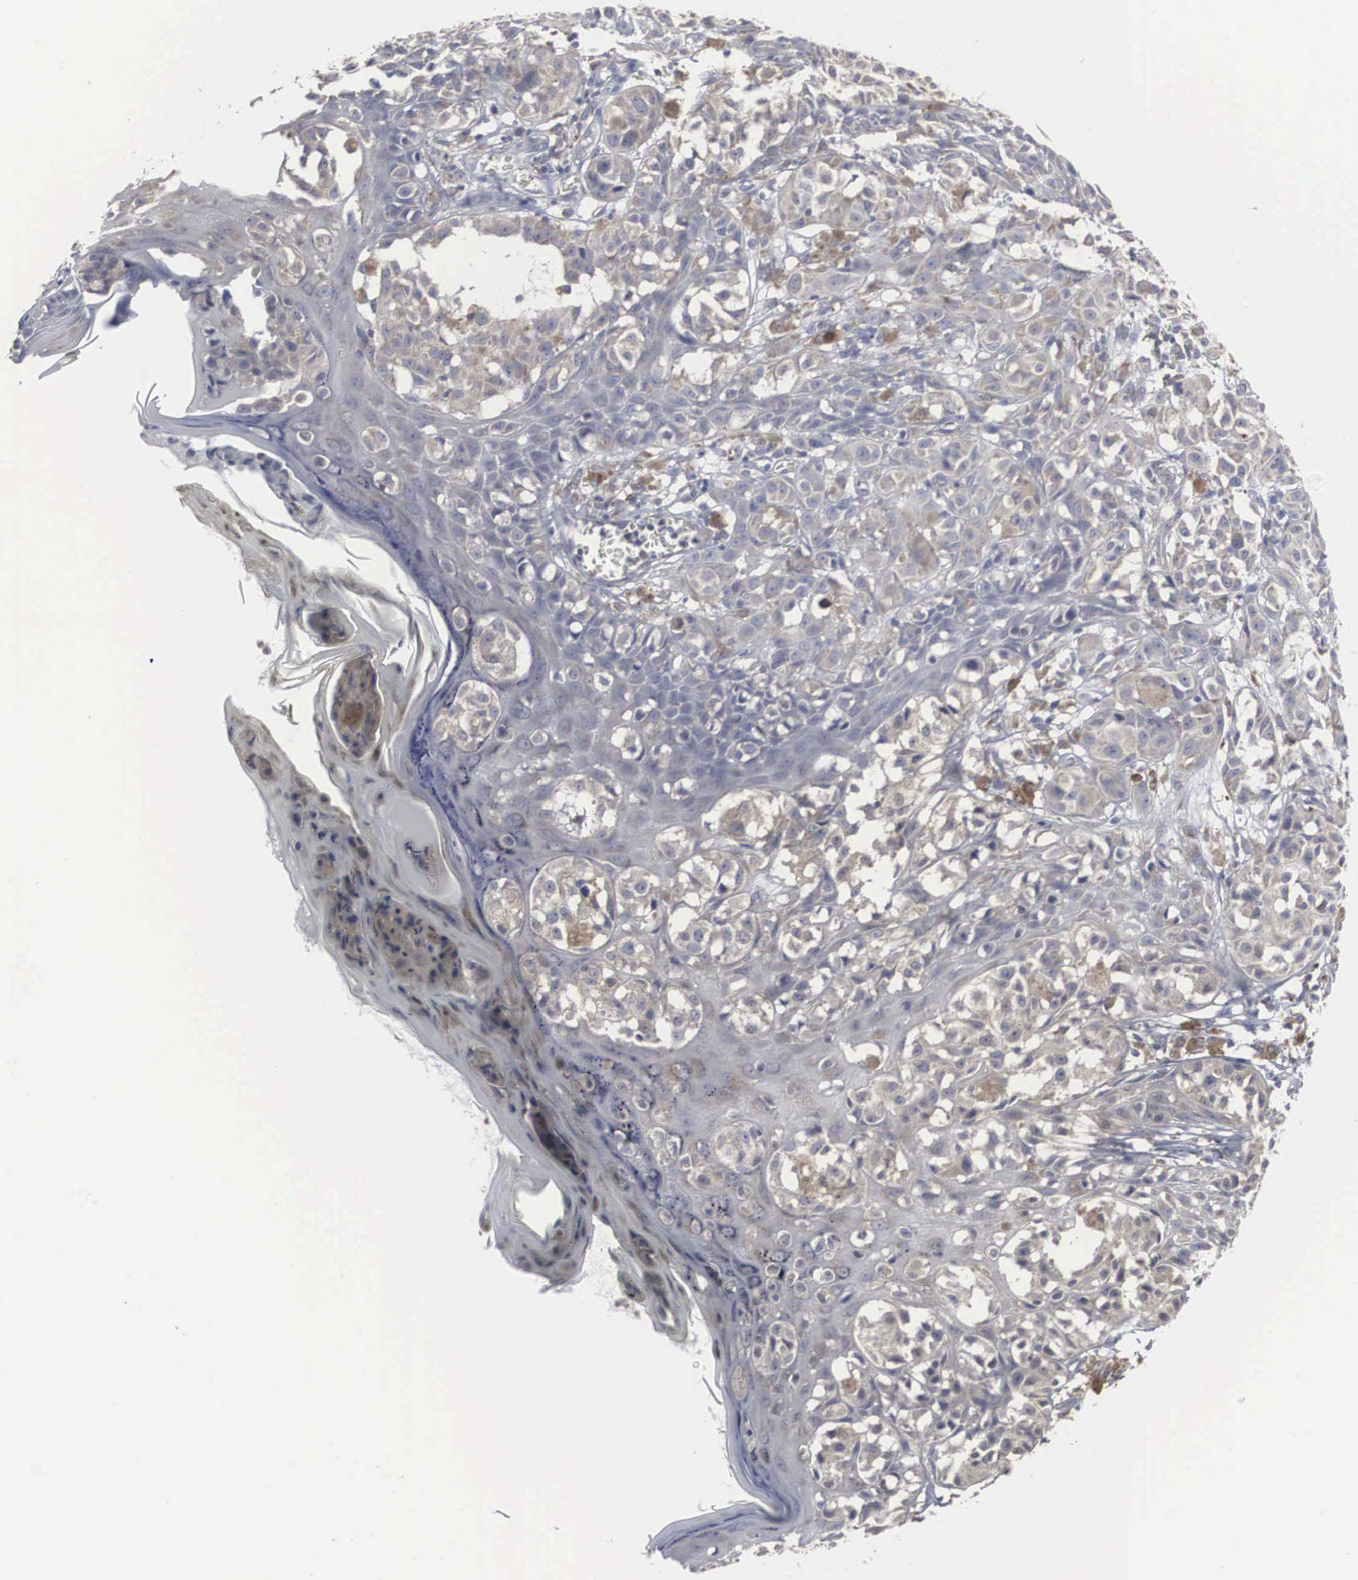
{"staining": {"intensity": "weak", "quantity": "25%-75%", "location": "cytoplasmic/membranous"}, "tissue": "melanoma", "cell_type": "Tumor cells", "image_type": "cancer", "snomed": [{"axis": "morphology", "description": "Malignant melanoma, NOS"}, {"axis": "topography", "description": "Skin"}], "caption": "Immunohistochemical staining of malignant melanoma exhibits weak cytoplasmic/membranous protein staining in approximately 25%-75% of tumor cells. Using DAB (brown) and hematoxylin (blue) stains, captured at high magnification using brightfield microscopy.", "gene": "MIA2", "patient": {"sex": "female", "age": 52}}